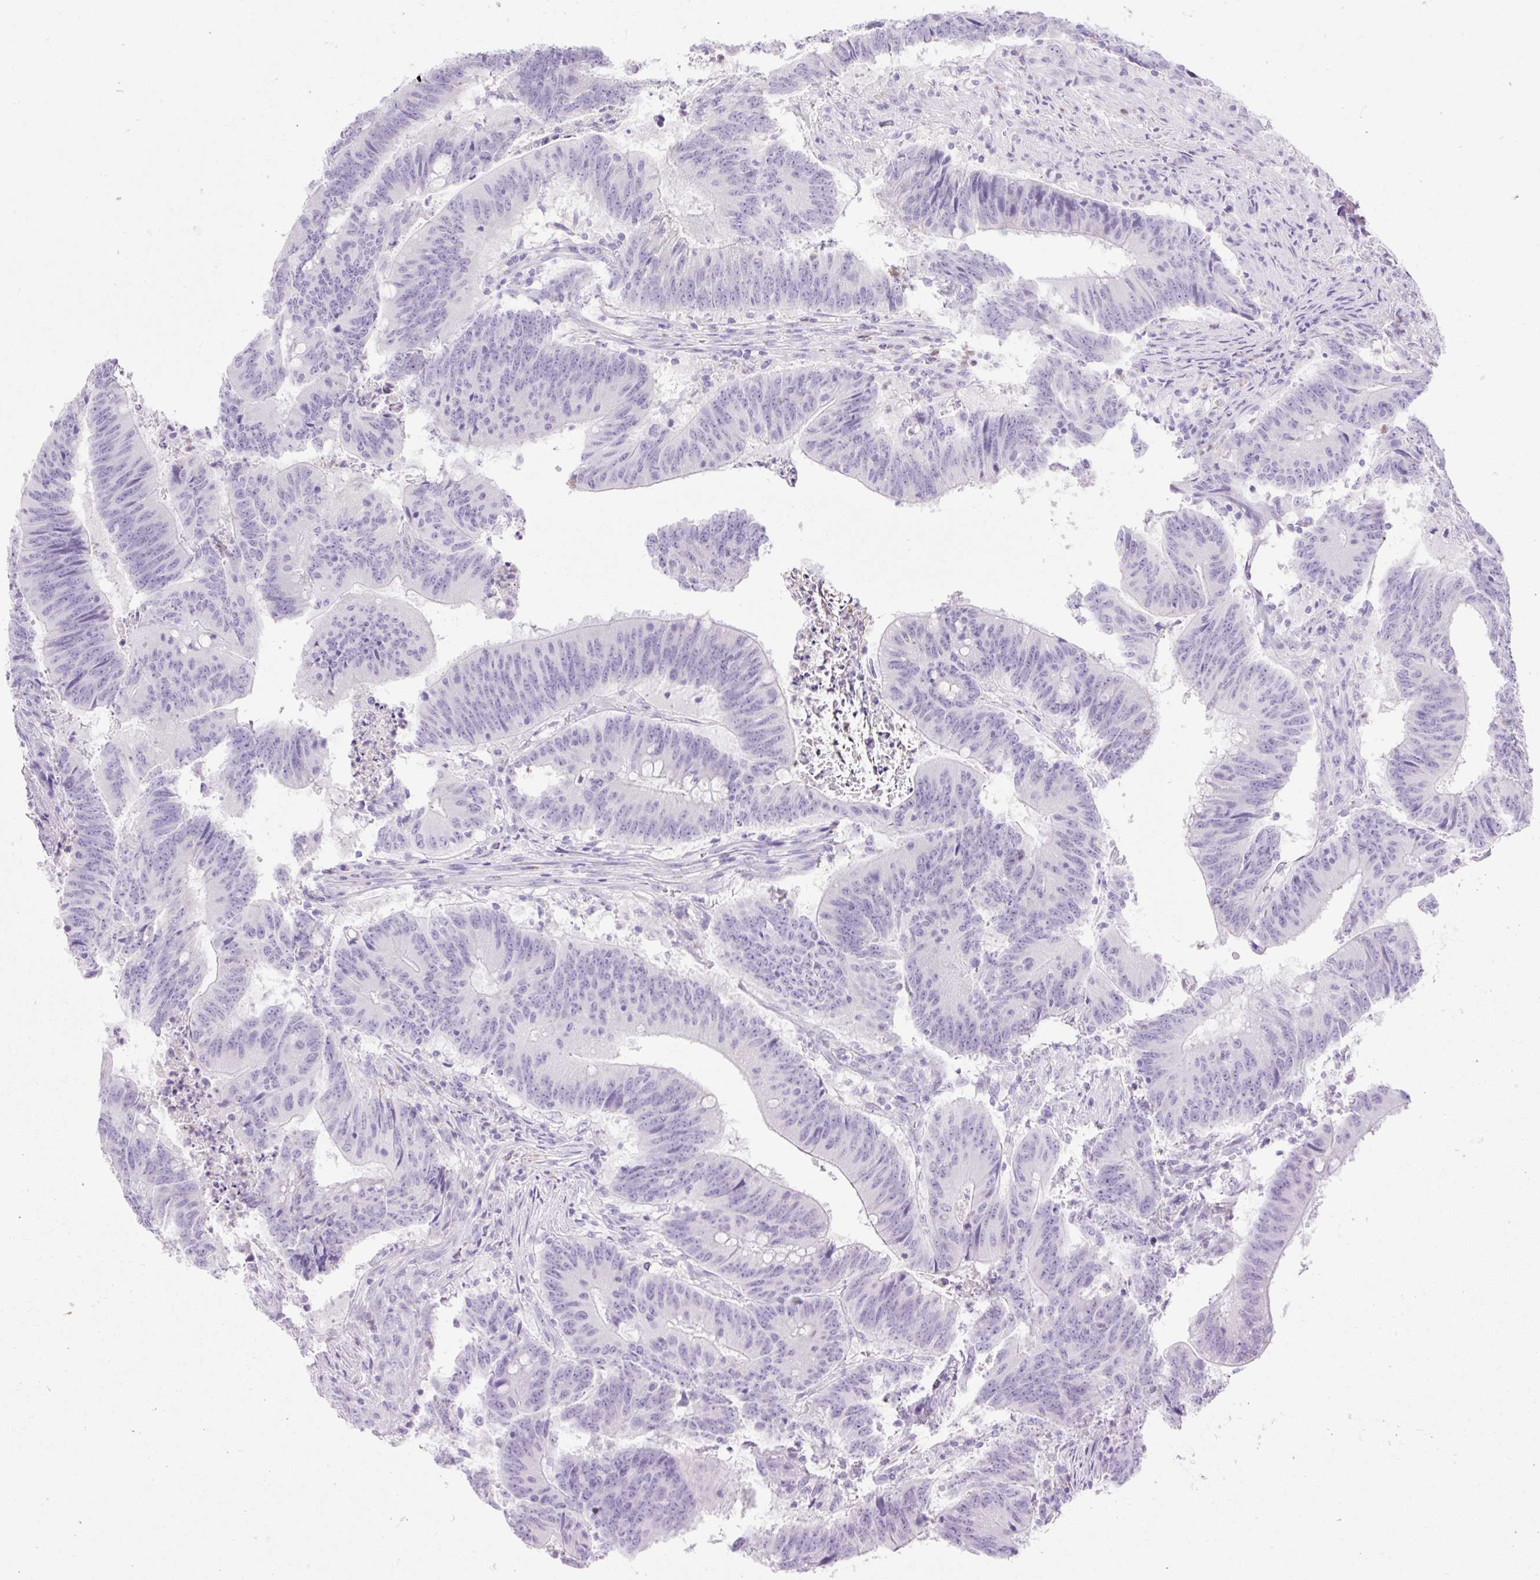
{"staining": {"intensity": "negative", "quantity": "none", "location": "none"}, "tissue": "colorectal cancer", "cell_type": "Tumor cells", "image_type": "cancer", "snomed": [{"axis": "morphology", "description": "Adenocarcinoma, NOS"}, {"axis": "topography", "description": "Colon"}], "caption": "This is a photomicrograph of immunohistochemistry (IHC) staining of colorectal cancer, which shows no staining in tumor cells. (Immunohistochemistry (ihc), brightfield microscopy, high magnification).", "gene": "SLC25A40", "patient": {"sex": "female", "age": 87}}